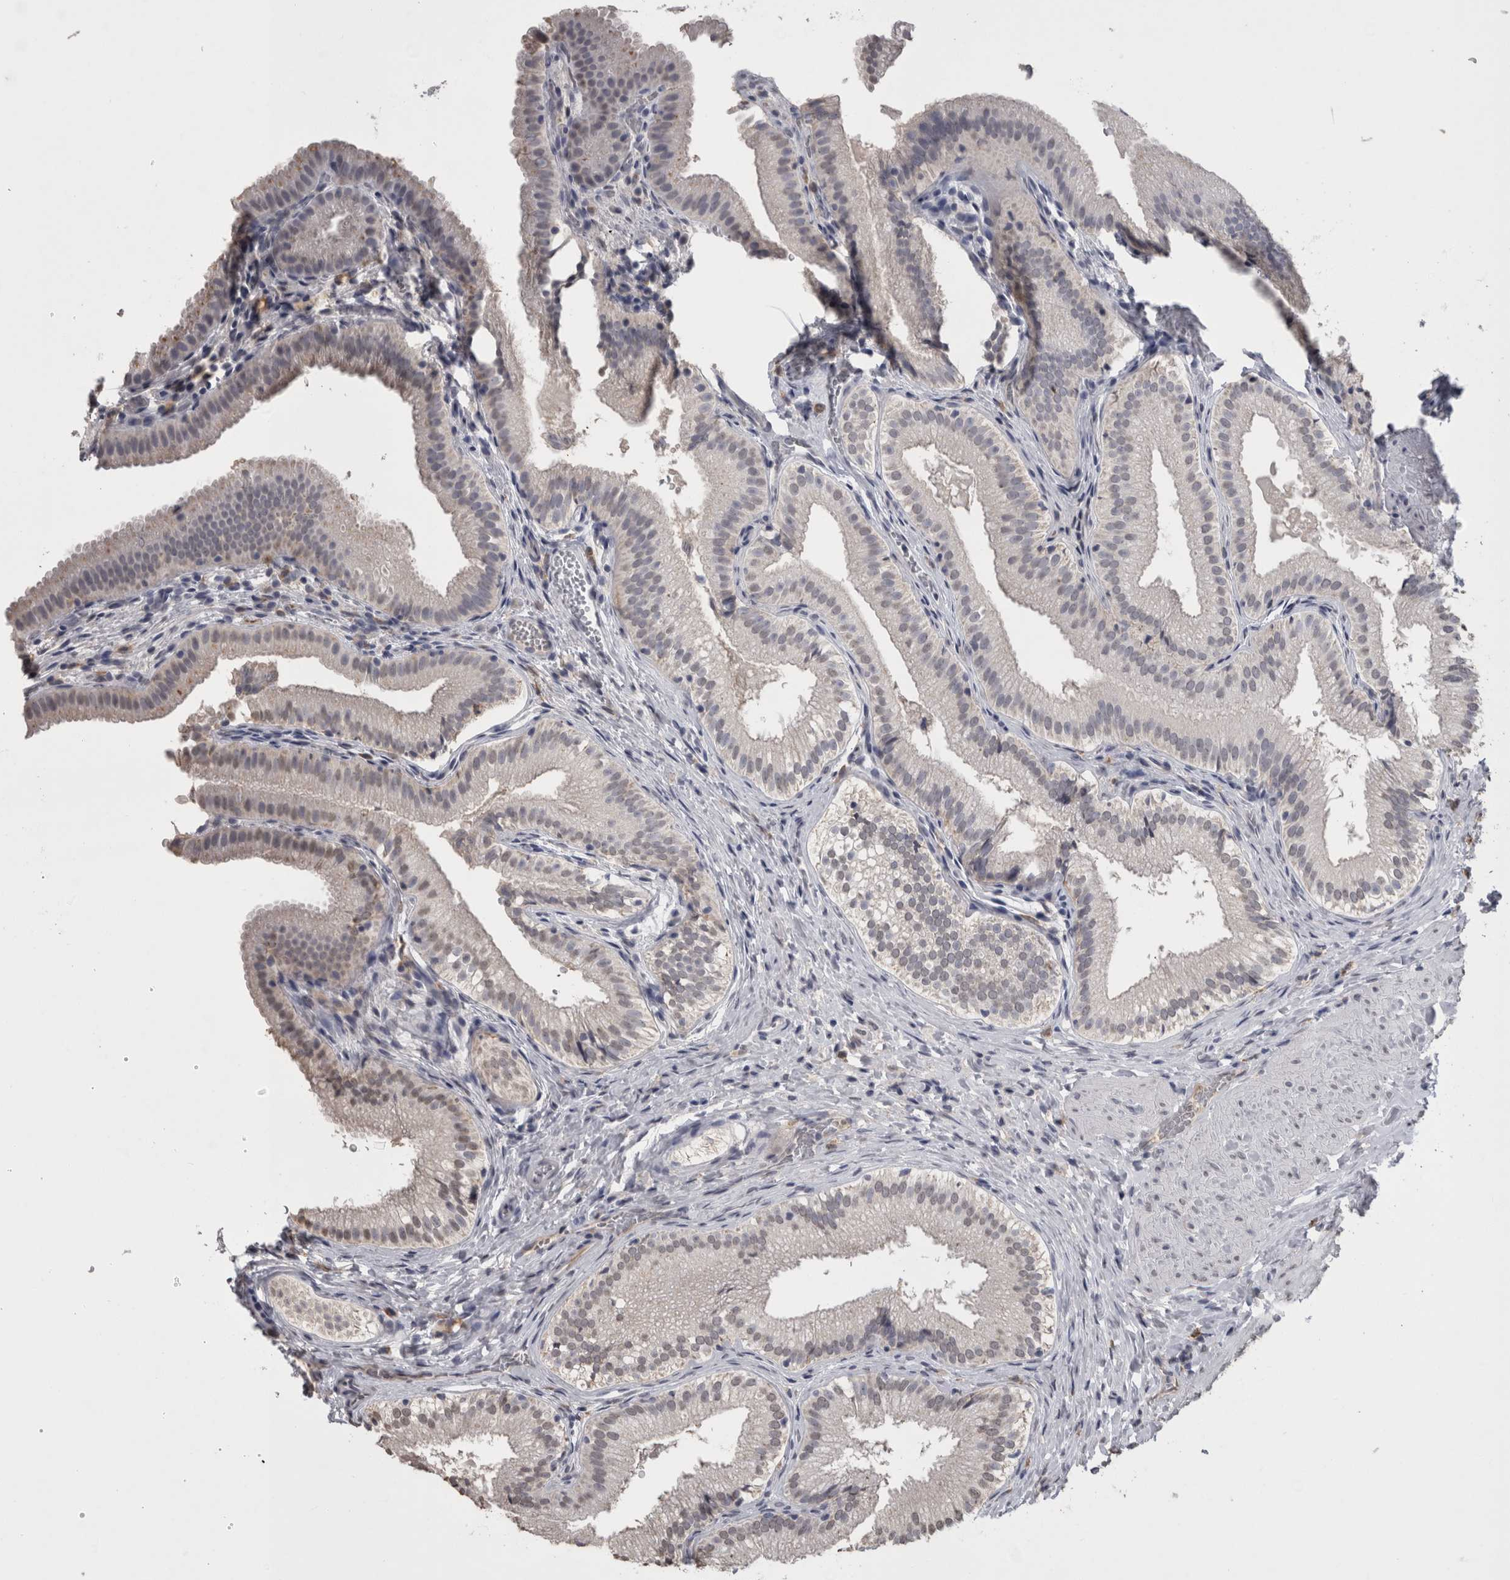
{"staining": {"intensity": "negative", "quantity": "none", "location": "none"}, "tissue": "gallbladder", "cell_type": "Glandular cells", "image_type": "normal", "snomed": [{"axis": "morphology", "description": "Normal tissue, NOS"}, {"axis": "topography", "description": "Gallbladder"}], "caption": "Image shows no significant protein positivity in glandular cells of unremarkable gallbladder.", "gene": "PAX5", "patient": {"sex": "female", "age": 30}}